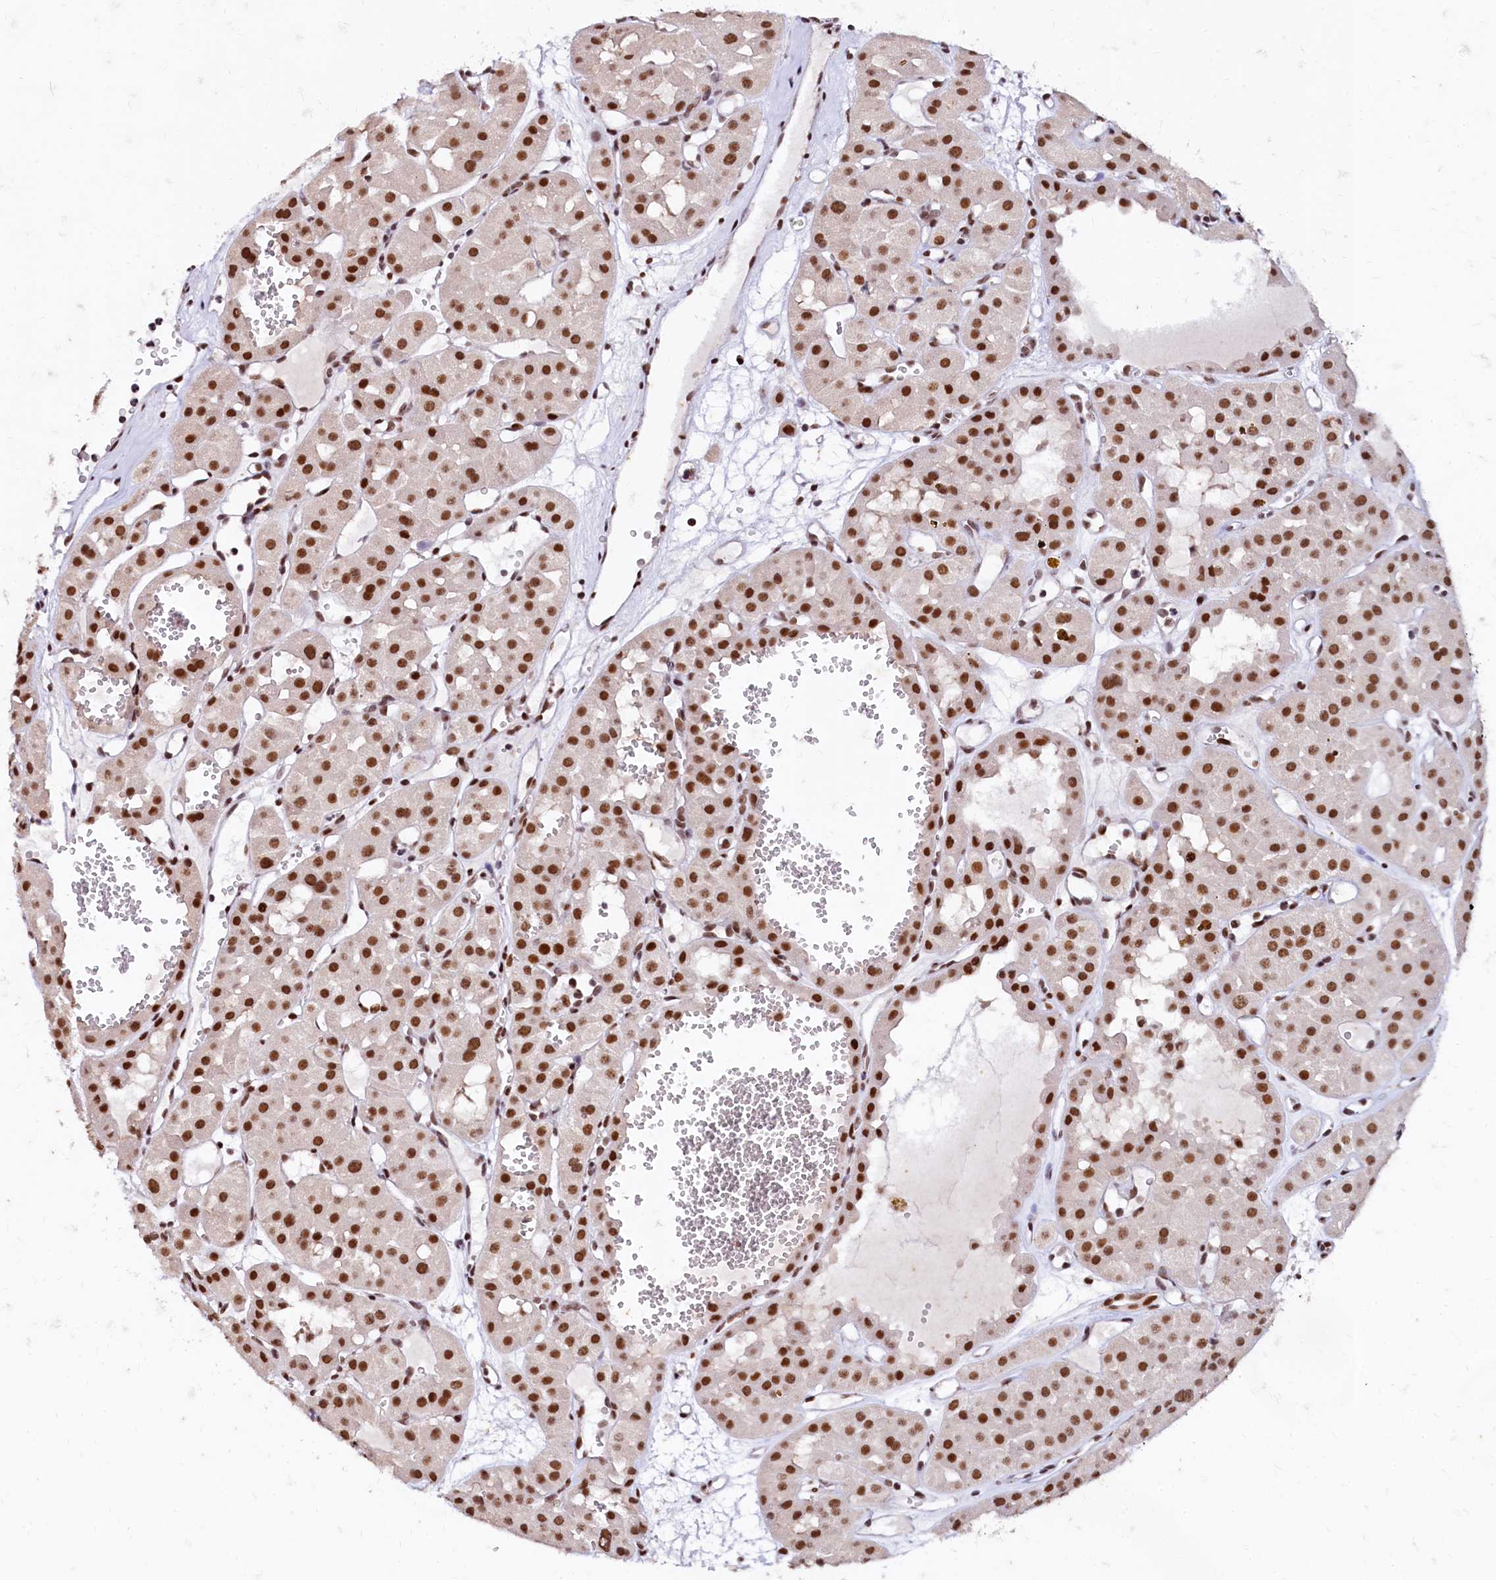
{"staining": {"intensity": "strong", "quantity": ">75%", "location": "nuclear"}, "tissue": "renal cancer", "cell_type": "Tumor cells", "image_type": "cancer", "snomed": [{"axis": "morphology", "description": "Carcinoma, NOS"}, {"axis": "topography", "description": "Kidney"}], "caption": "Protein staining by immunohistochemistry (IHC) displays strong nuclear staining in about >75% of tumor cells in carcinoma (renal).", "gene": "CPSF7", "patient": {"sex": "female", "age": 75}}